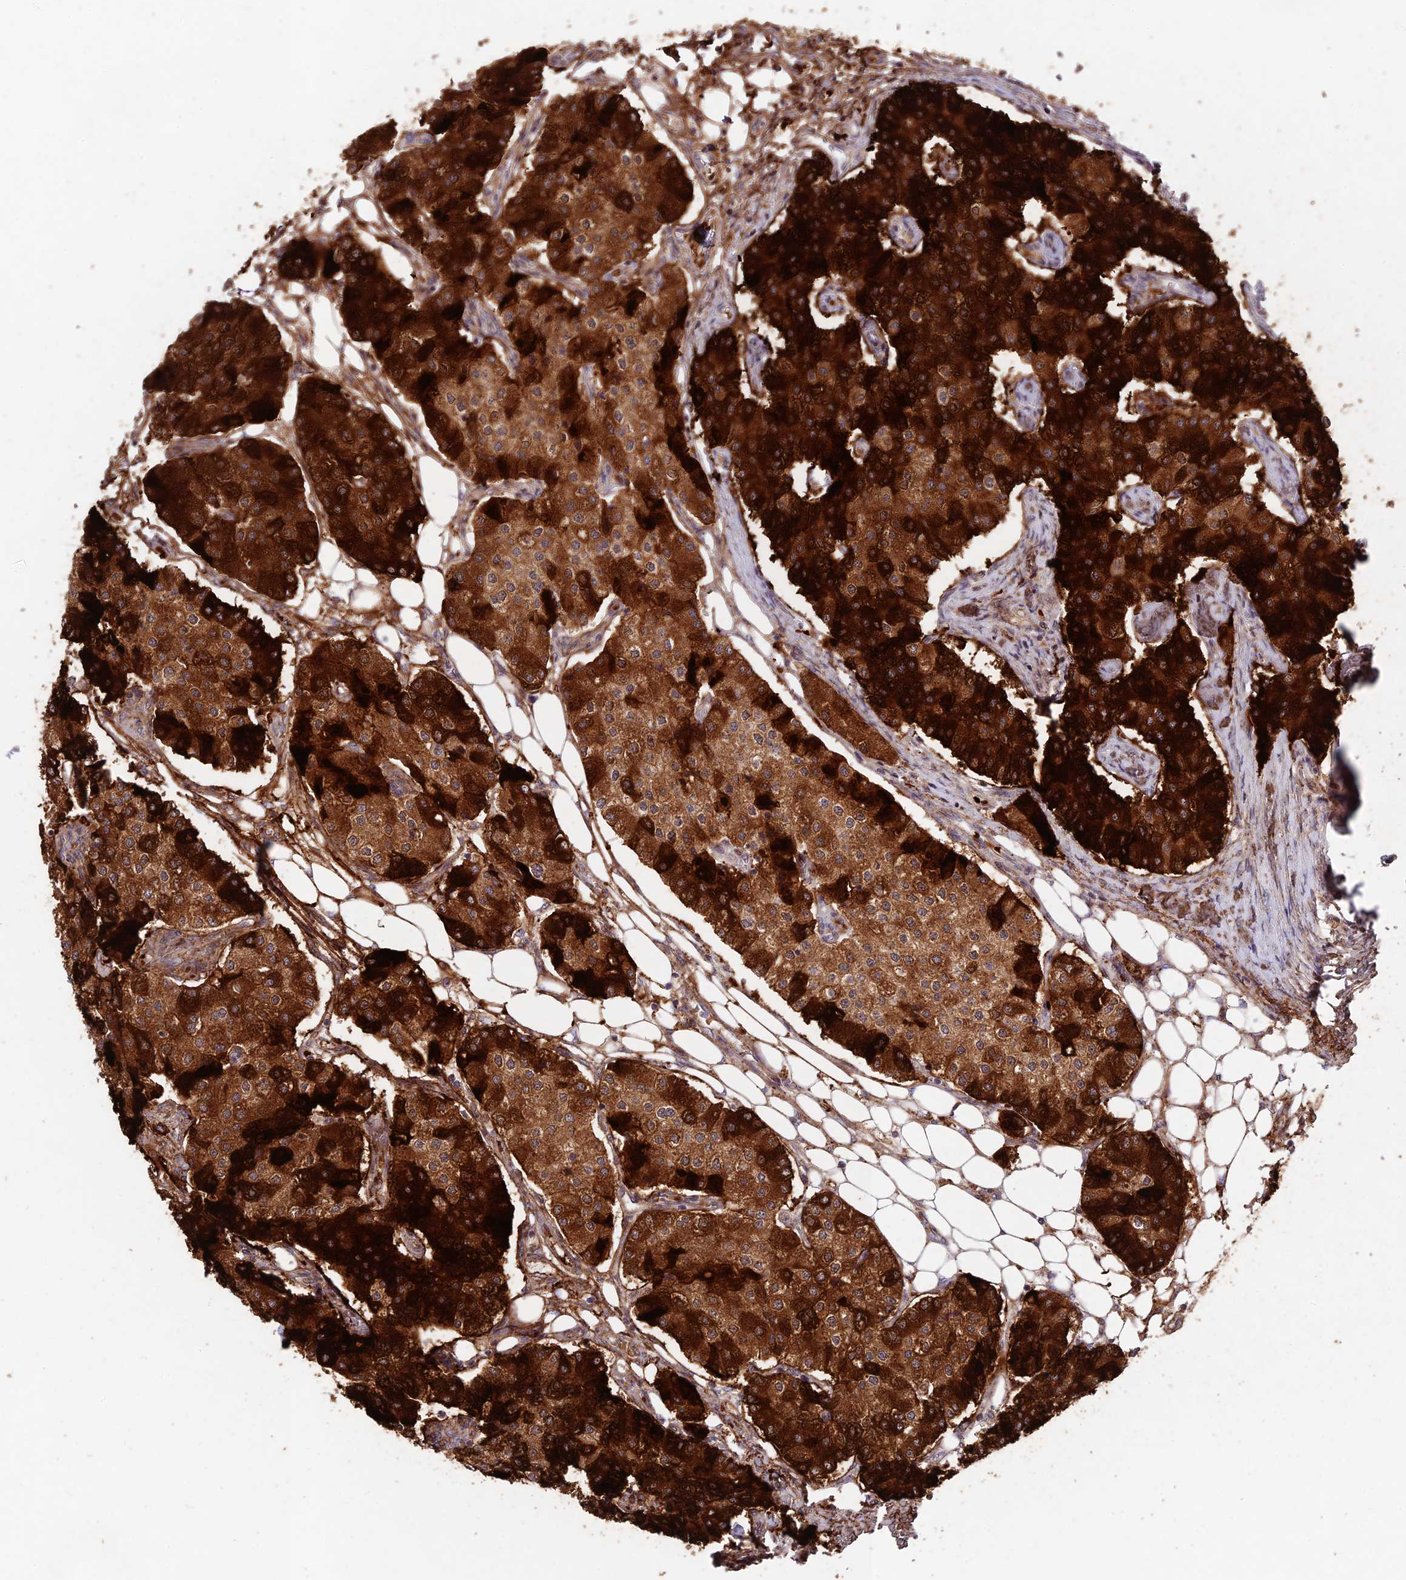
{"staining": {"intensity": "strong", "quantity": ">75%", "location": "cytoplasmic/membranous"}, "tissue": "carcinoid", "cell_type": "Tumor cells", "image_type": "cancer", "snomed": [{"axis": "morphology", "description": "Carcinoid, malignant, NOS"}, {"axis": "topography", "description": "Colon"}], "caption": "This photomicrograph exhibits carcinoid (malignant) stained with immunohistochemistry to label a protein in brown. The cytoplasmic/membranous of tumor cells show strong positivity for the protein. Nuclei are counter-stained blue.", "gene": "RAVER1", "patient": {"sex": "female", "age": 52}}